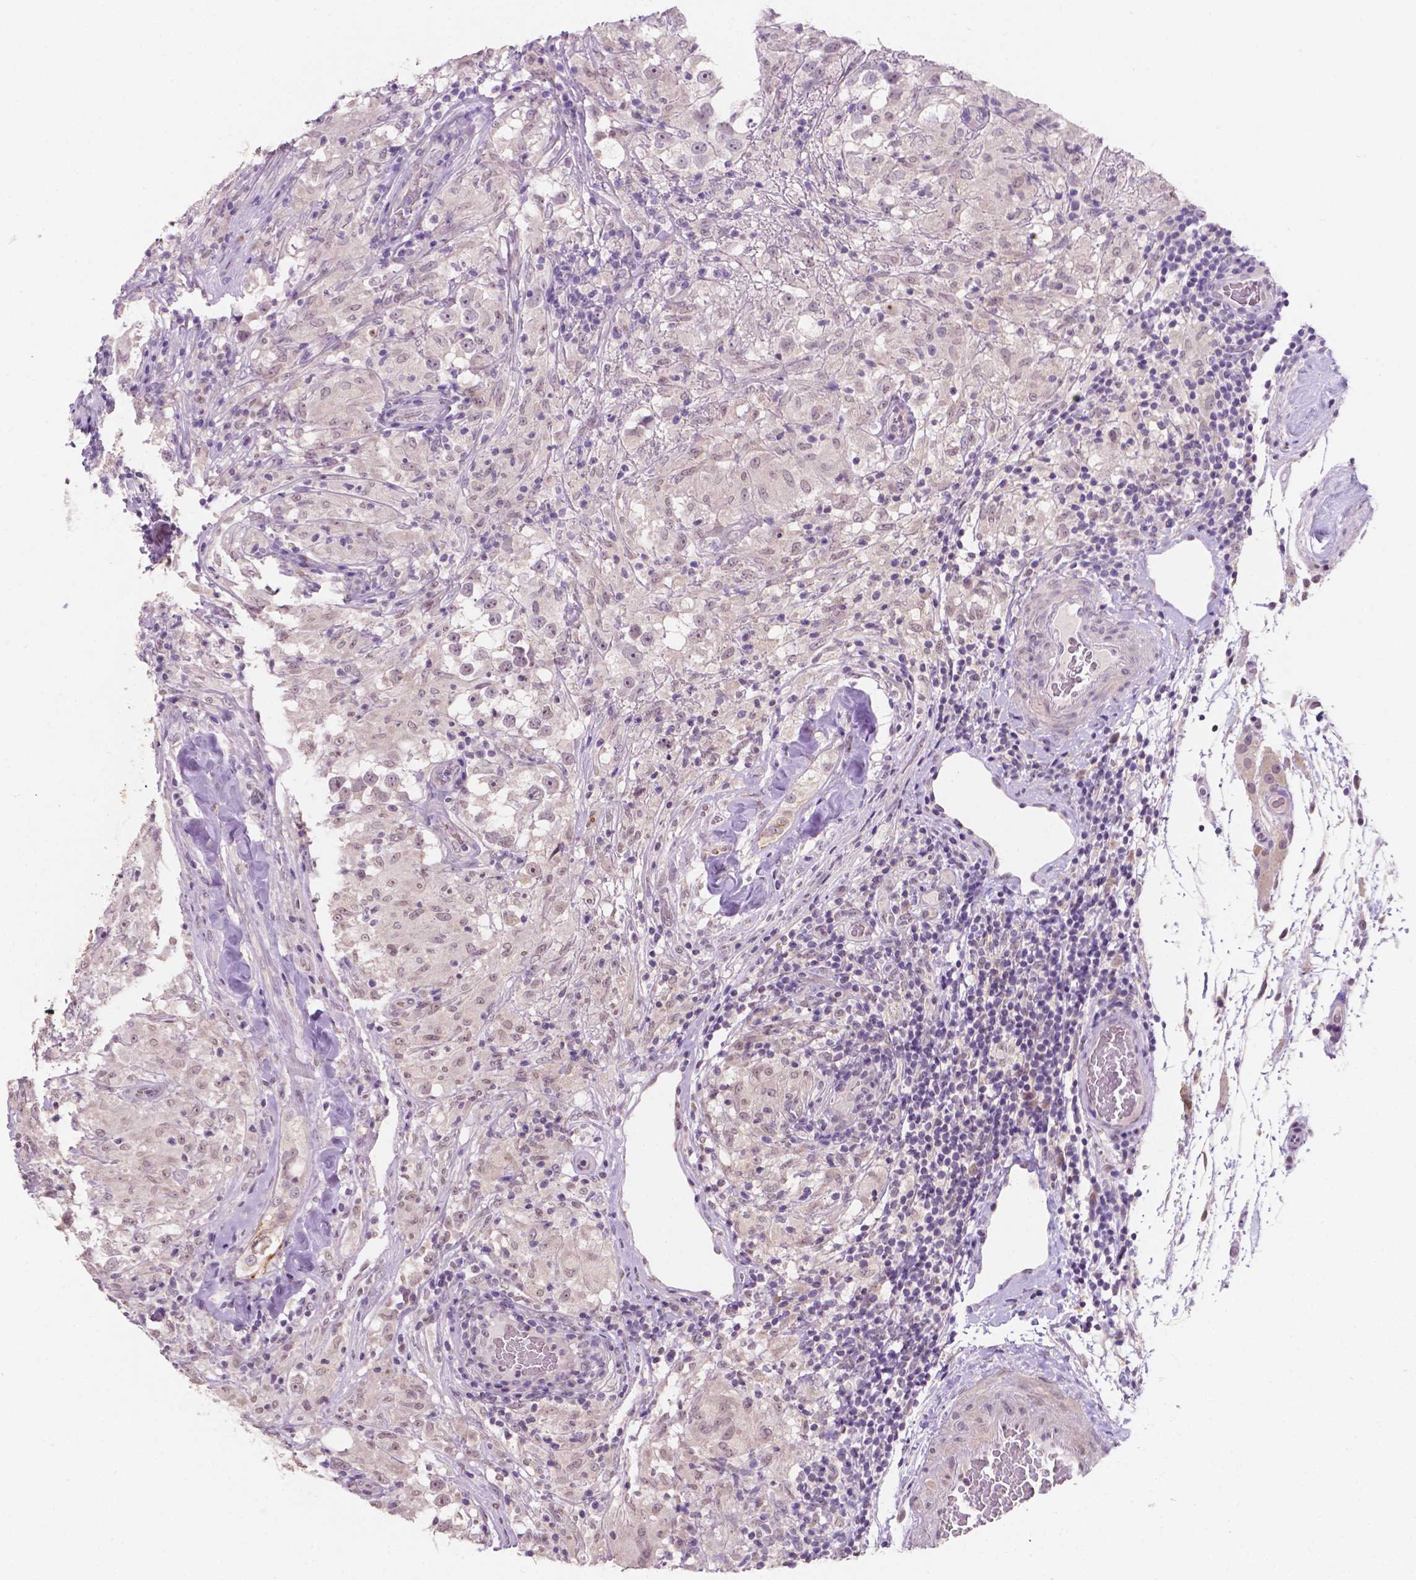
{"staining": {"intensity": "weak", "quantity": "<25%", "location": "nuclear"}, "tissue": "testis cancer", "cell_type": "Tumor cells", "image_type": "cancer", "snomed": [{"axis": "morphology", "description": "Seminoma, NOS"}, {"axis": "topography", "description": "Testis"}], "caption": "This is an immunohistochemistry photomicrograph of seminoma (testis). There is no expression in tumor cells.", "gene": "SHLD3", "patient": {"sex": "male", "age": 46}}